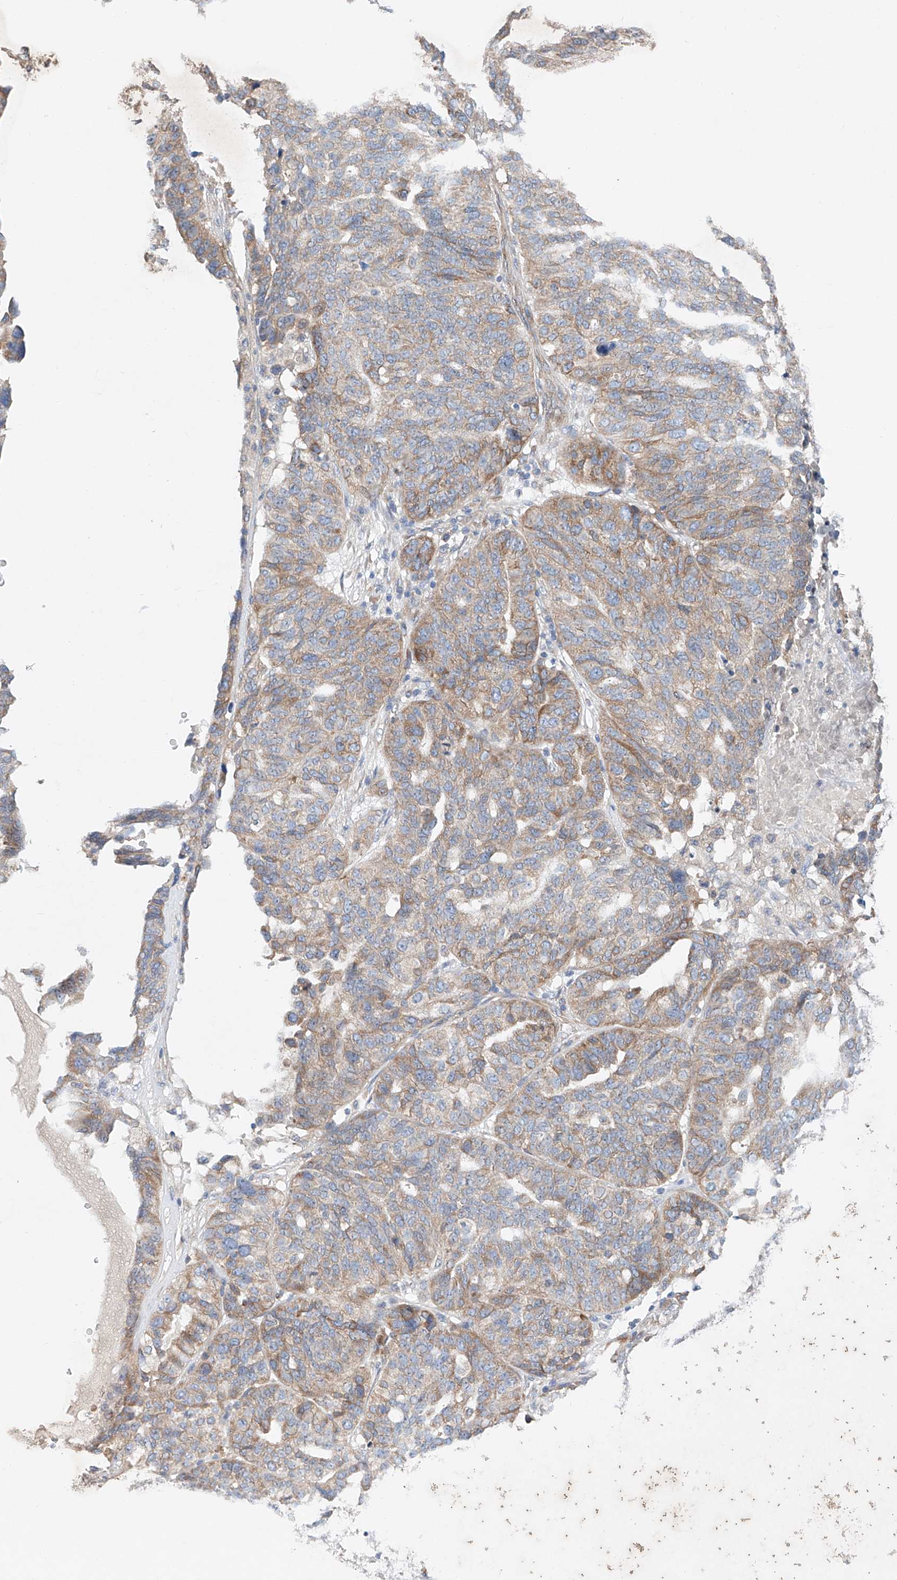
{"staining": {"intensity": "moderate", "quantity": "25%-75%", "location": "cytoplasmic/membranous"}, "tissue": "ovarian cancer", "cell_type": "Tumor cells", "image_type": "cancer", "snomed": [{"axis": "morphology", "description": "Cystadenocarcinoma, serous, NOS"}, {"axis": "topography", "description": "Ovary"}], "caption": "Serous cystadenocarcinoma (ovarian) stained with a protein marker reveals moderate staining in tumor cells.", "gene": "FASTK", "patient": {"sex": "female", "age": 59}}